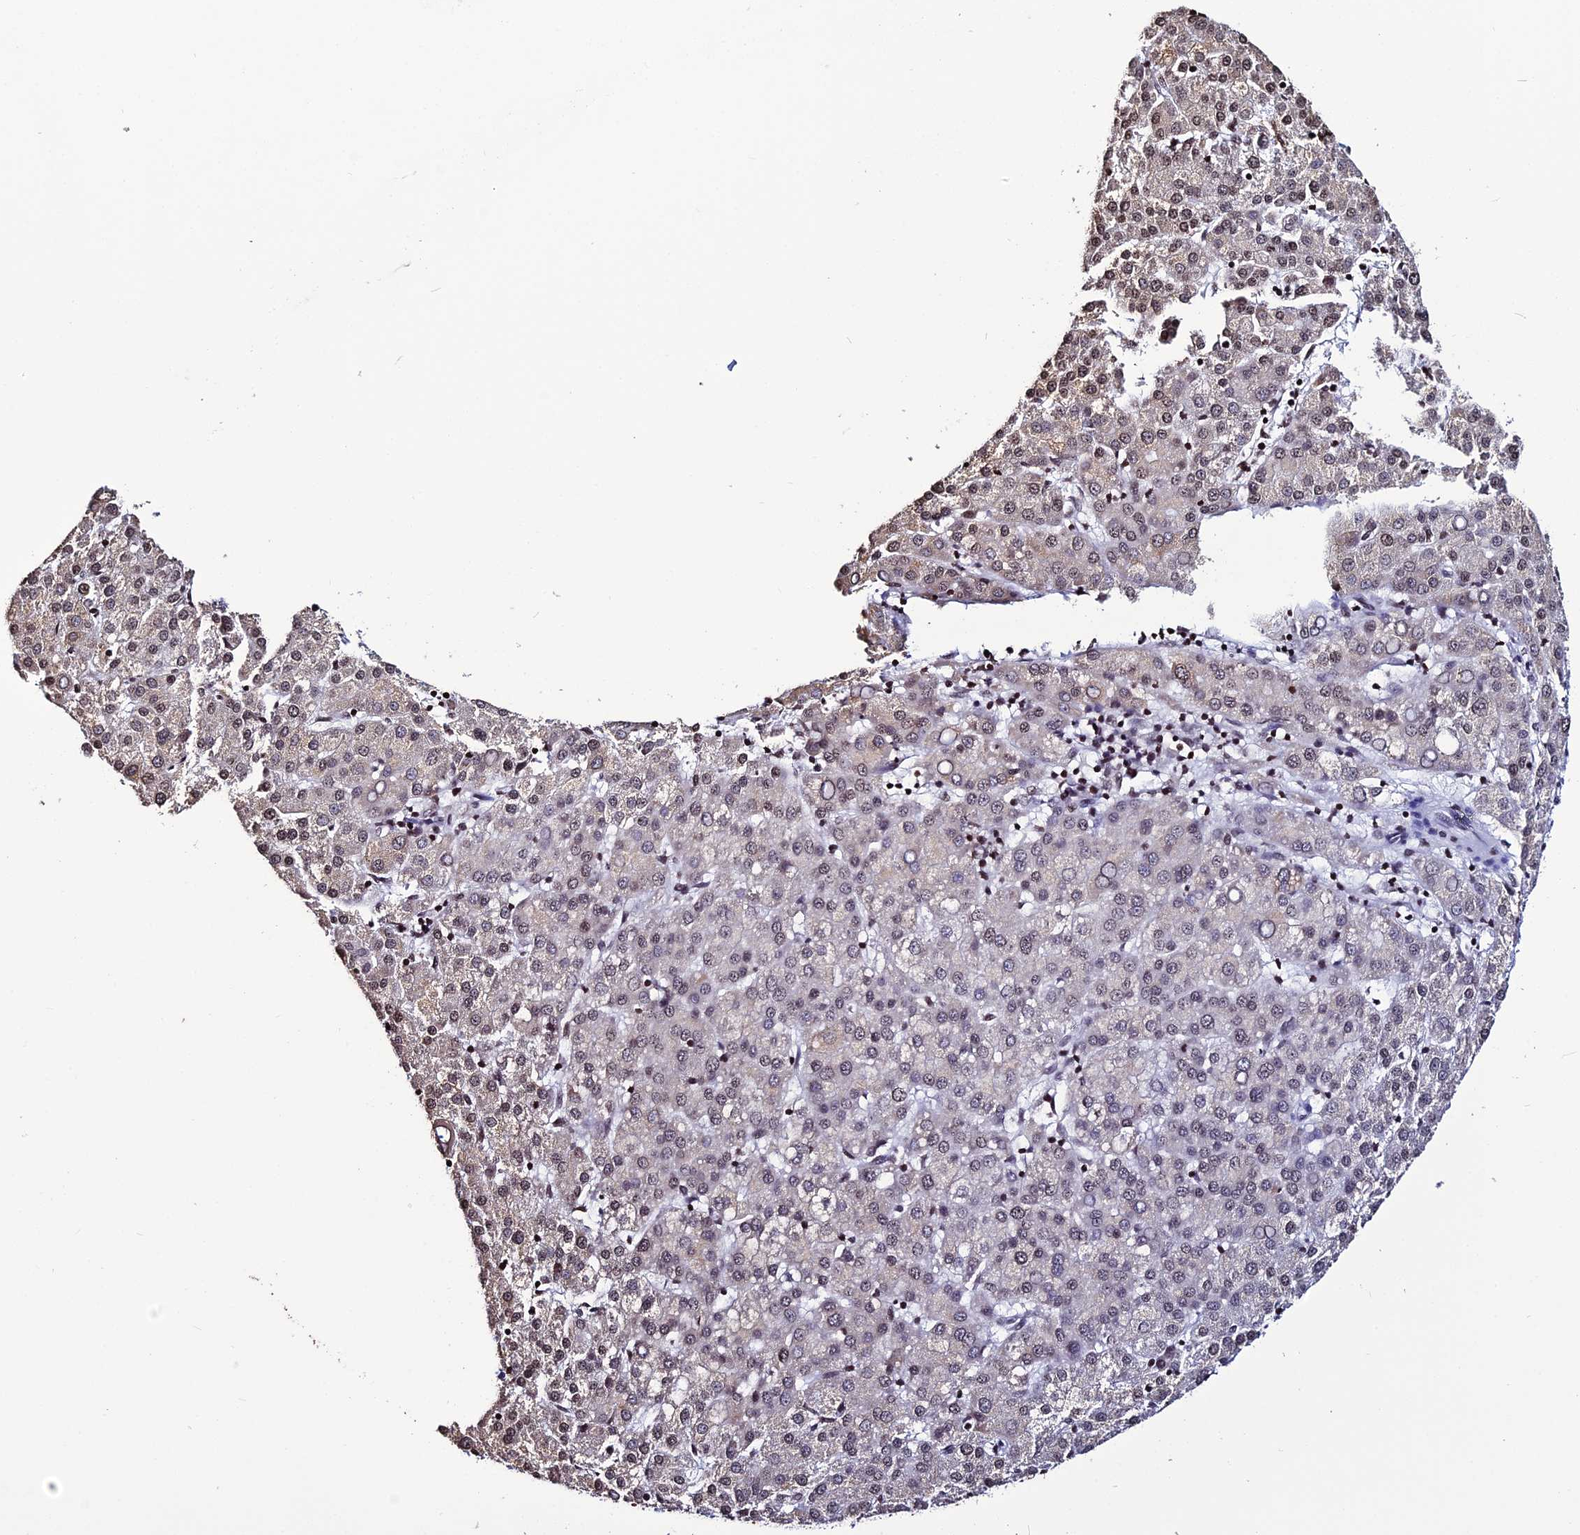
{"staining": {"intensity": "weak", "quantity": "25%-75%", "location": "nuclear"}, "tissue": "liver cancer", "cell_type": "Tumor cells", "image_type": "cancer", "snomed": [{"axis": "morphology", "description": "Carcinoma, Hepatocellular, NOS"}, {"axis": "topography", "description": "Liver"}], "caption": "Immunohistochemical staining of hepatocellular carcinoma (liver) shows weak nuclear protein positivity in approximately 25%-75% of tumor cells.", "gene": "MACROH2A2", "patient": {"sex": "female", "age": 58}}